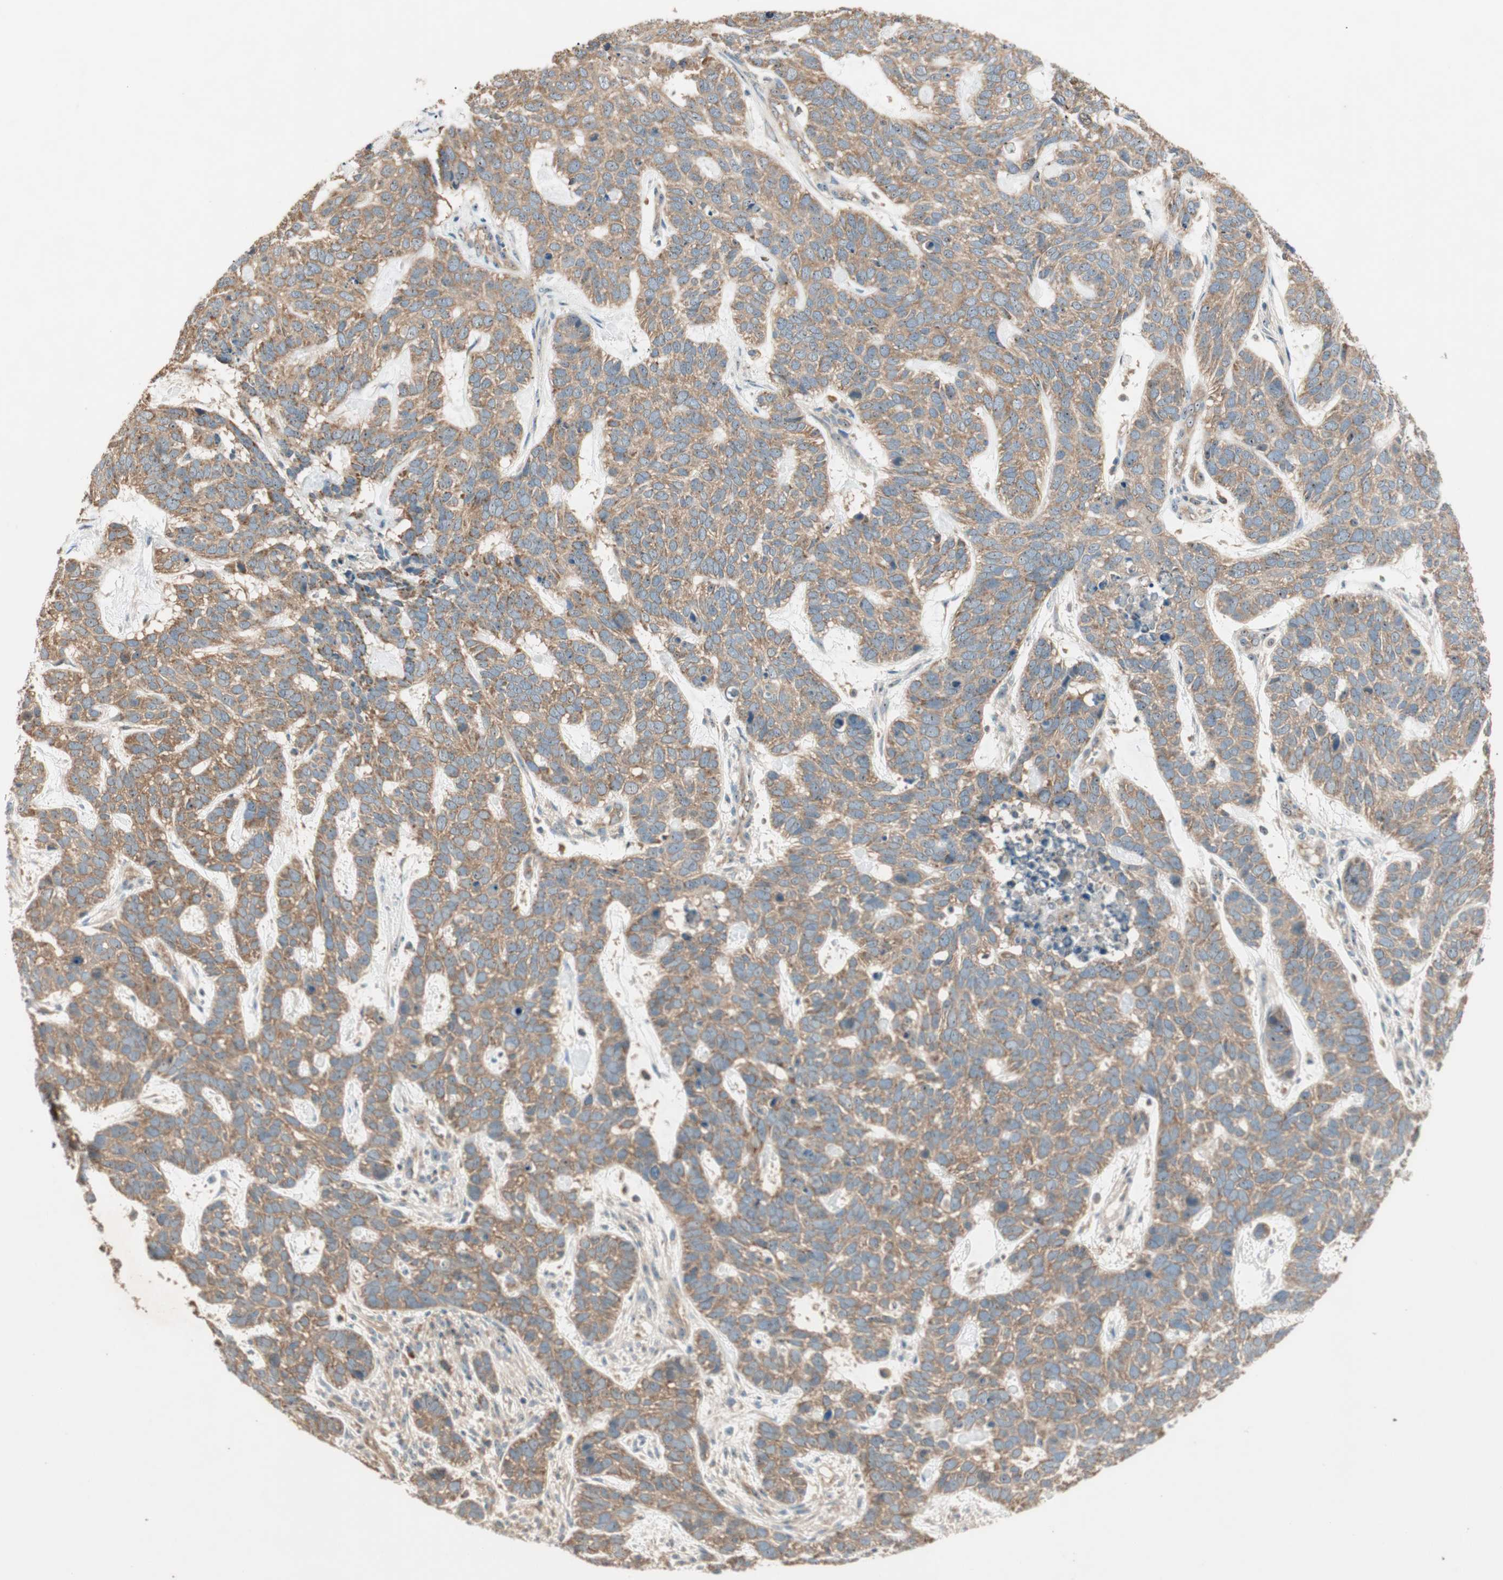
{"staining": {"intensity": "moderate", "quantity": ">75%", "location": "cytoplasmic/membranous"}, "tissue": "skin cancer", "cell_type": "Tumor cells", "image_type": "cancer", "snomed": [{"axis": "morphology", "description": "Basal cell carcinoma"}, {"axis": "topography", "description": "Skin"}], "caption": "Skin basal cell carcinoma stained for a protein shows moderate cytoplasmic/membranous positivity in tumor cells.", "gene": "CC2D1A", "patient": {"sex": "male", "age": 87}}